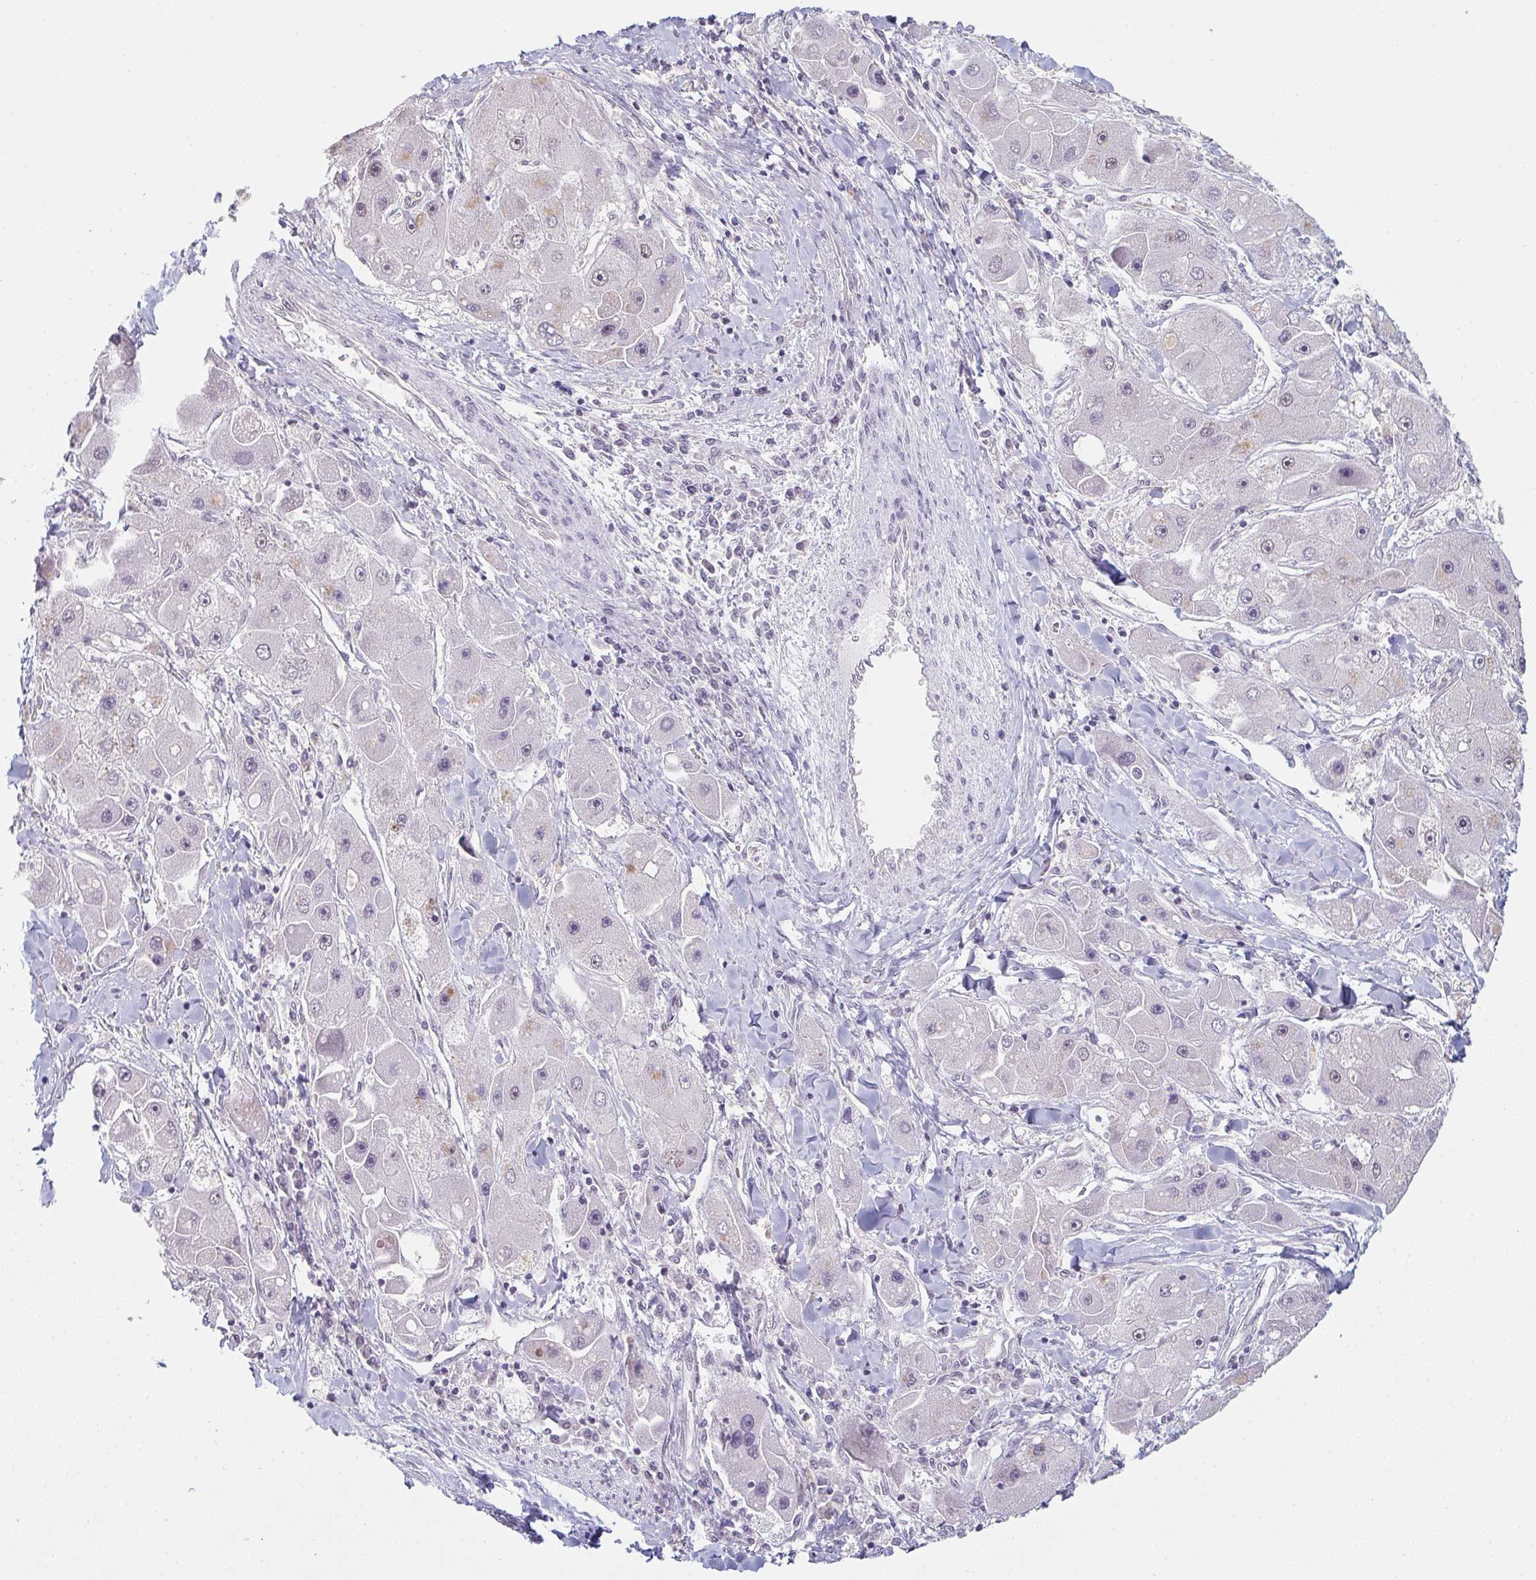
{"staining": {"intensity": "negative", "quantity": "none", "location": "none"}, "tissue": "liver cancer", "cell_type": "Tumor cells", "image_type": "cancer", "snomed": [{"axis": "morphology", "description": "Carcinoma, Hepatocellular, NOS"}, {"axis": "topography", "description": "Liver"}], "caption": "High power microscopy histopathology image of an immunohistochemistry photomicrograph of liver cancer (hepatocellular carcinoma), revealing no significant staining in tumor cells.", "gene": "ZNF214", "patient": {"sex": "male", "age": 24}}